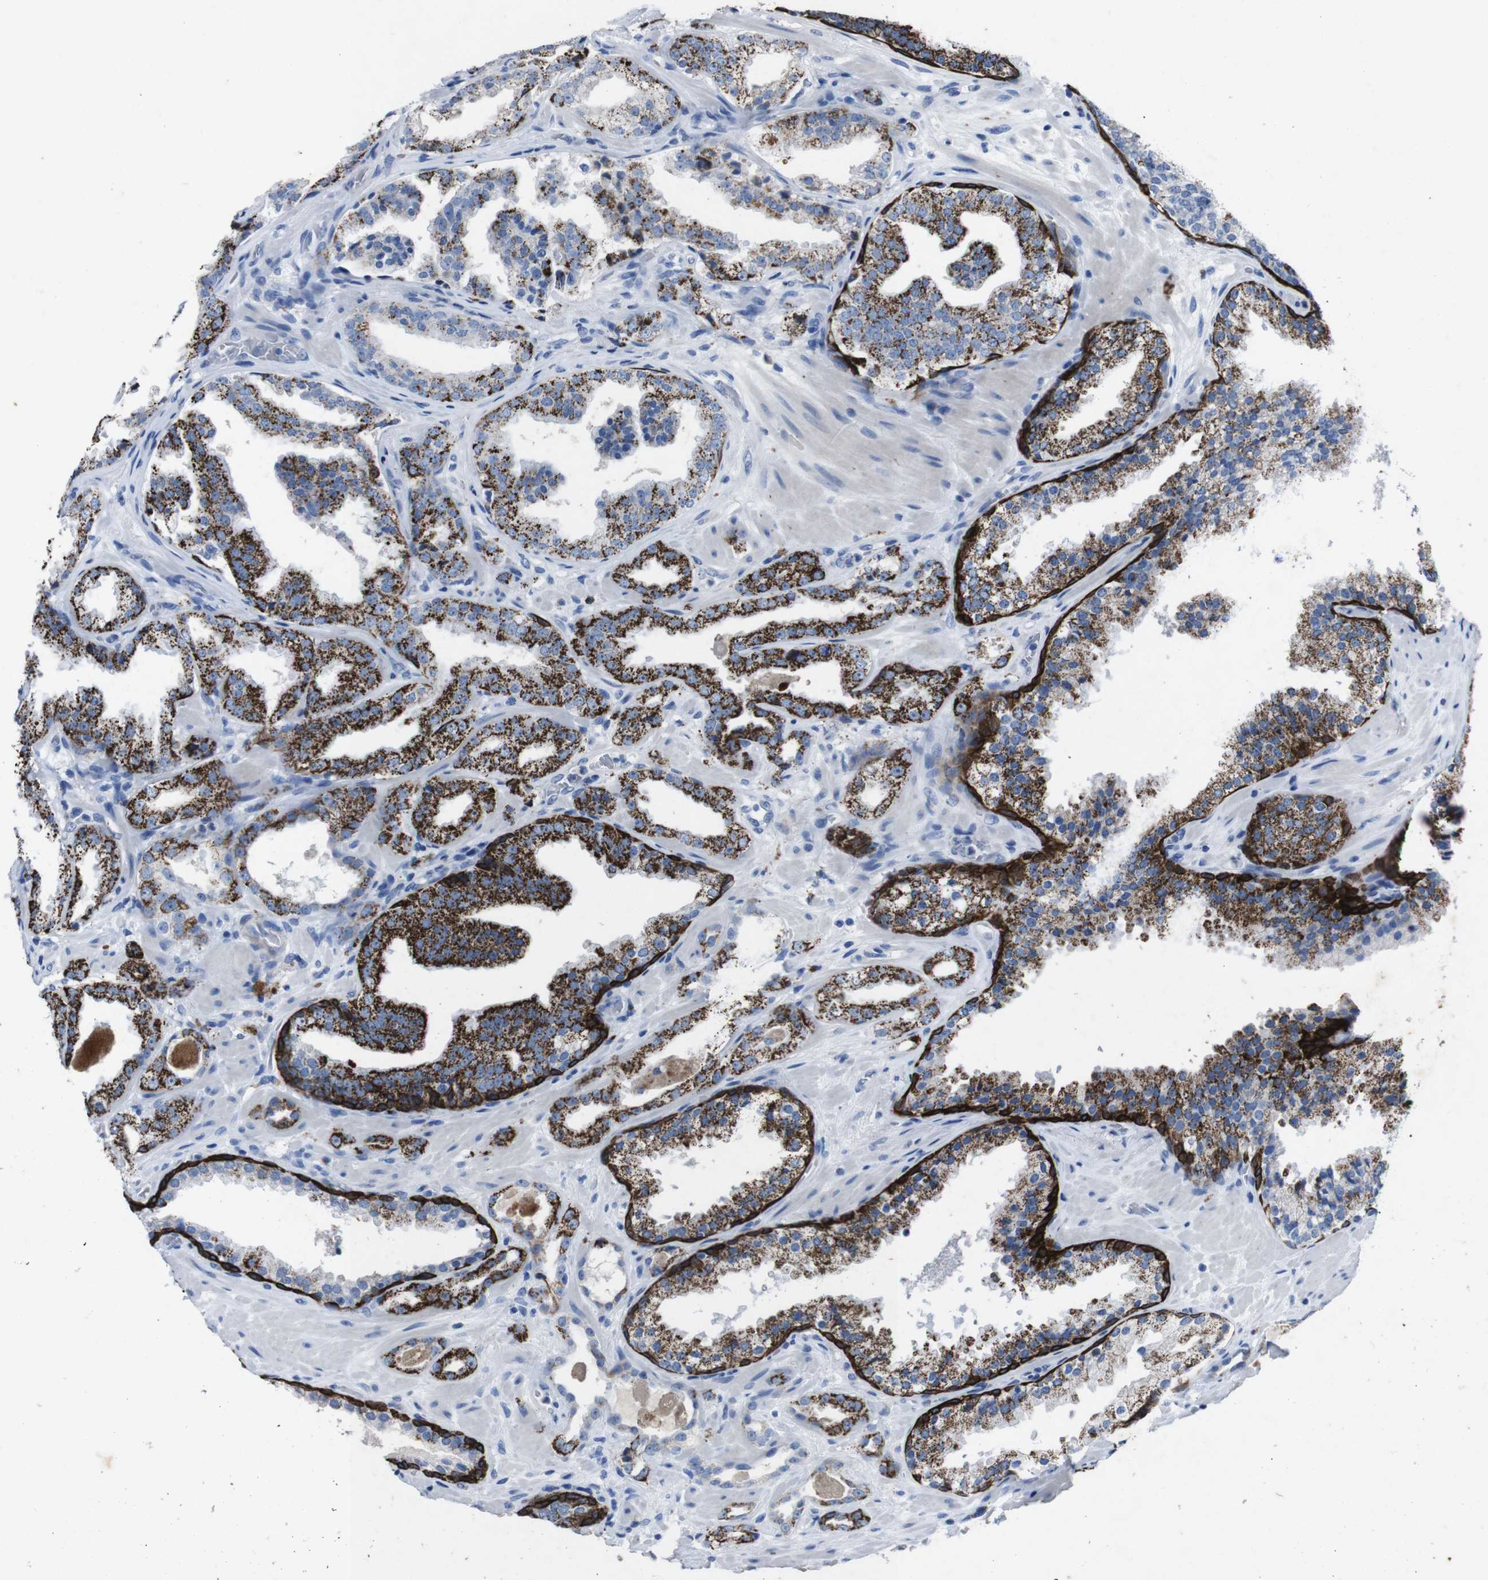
{"staining": {"intensity": "strong", "quantity": "<25%", "location": "cytoplasmic/membranous"}, "tissue": "prostate cancer", "cell_type": "Tumor cells", "image_type": "cancer", "snomed": [{"axis": "morphology", "description": "Adenocarcinoma, High grade"}, {"axis": "topography", "description": "Prostate"}], "caption": "Immunohistochemical staining of human adenocarcinoma (high-grade) (prostate) displays medium levels of strong cytoplasmic/membranous protein staining in approximately <25% of tumor cells.", "gene": "GJB2", "patient": {"sex": "male", "age": 65}}